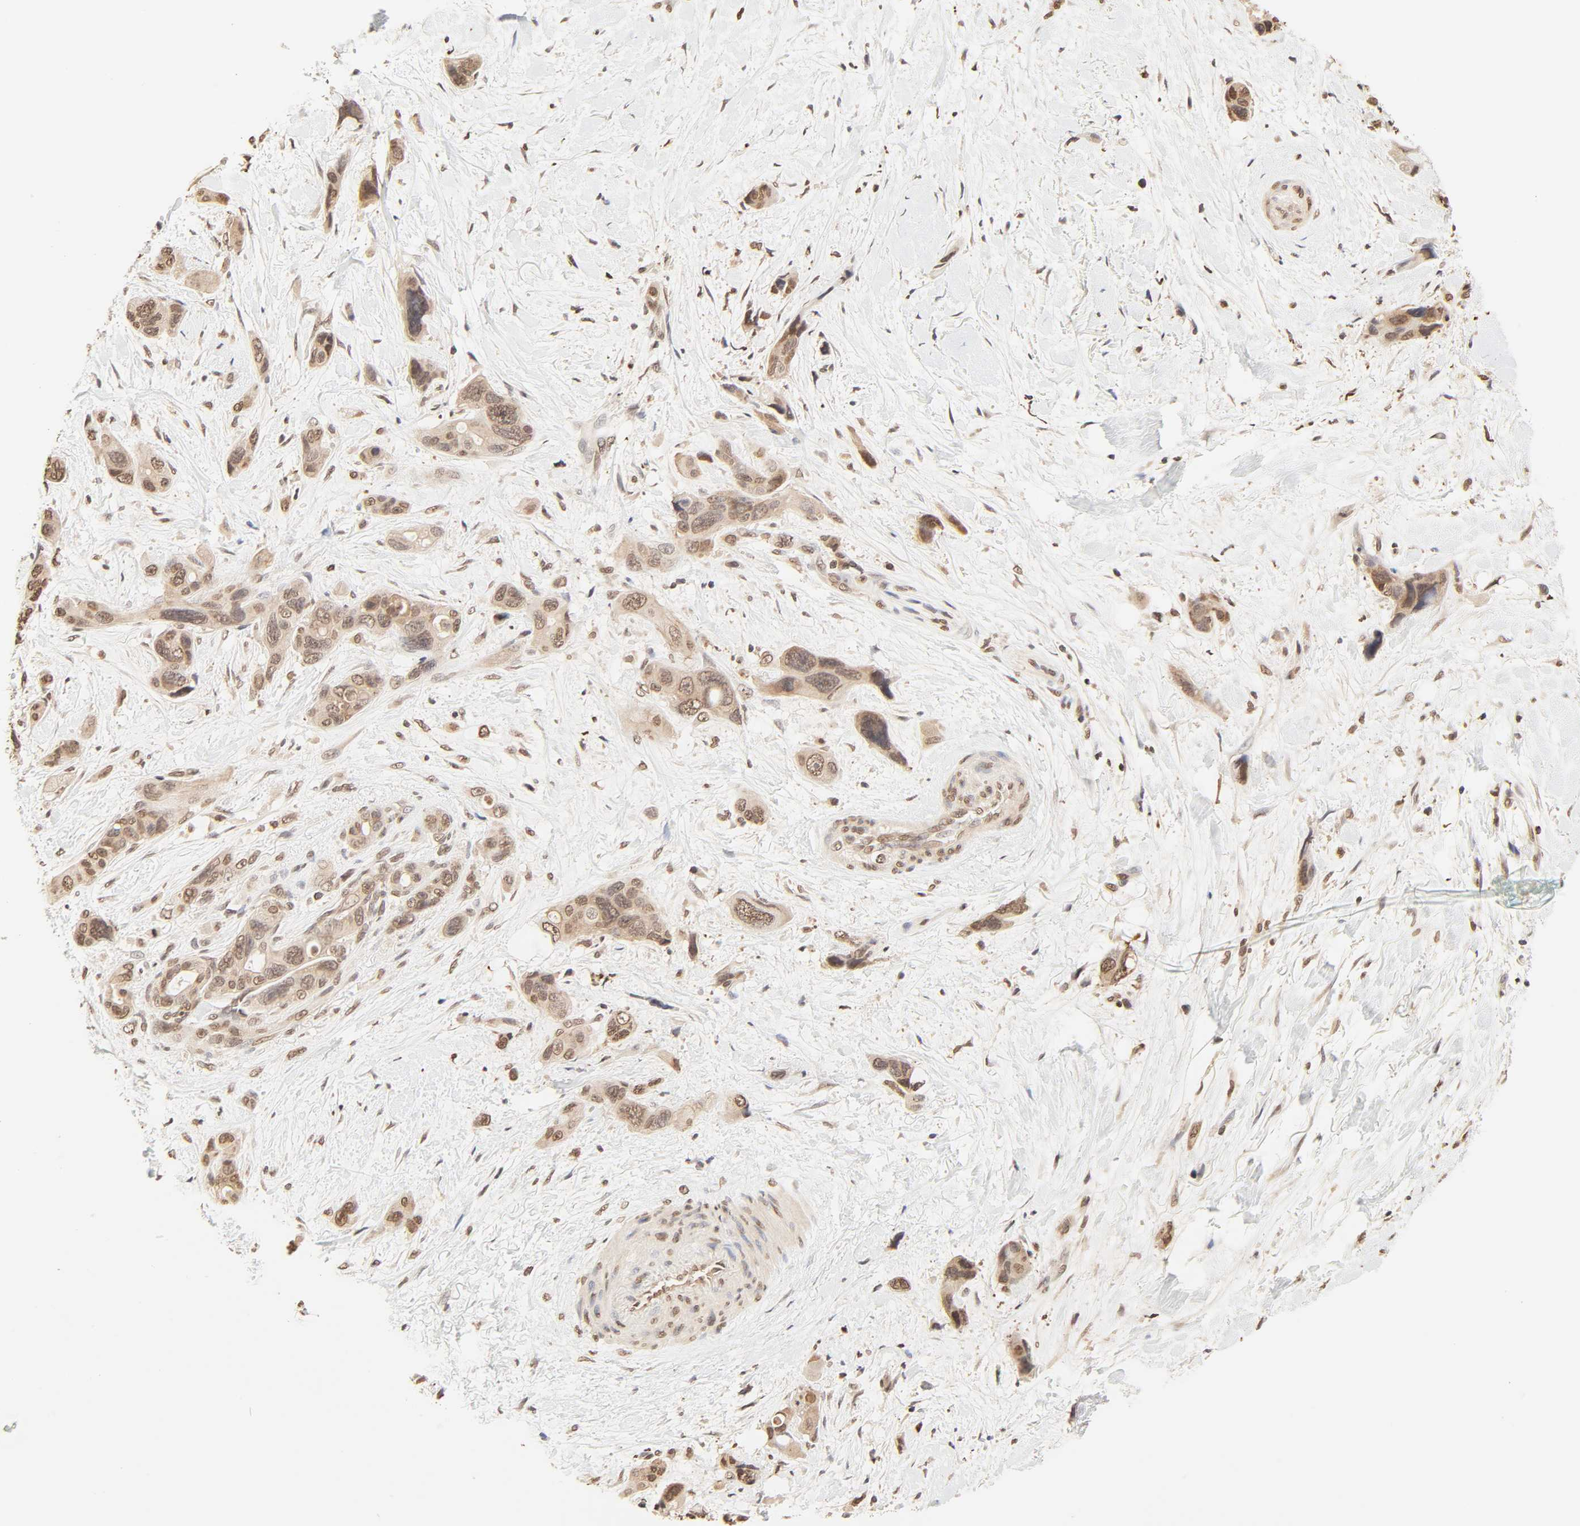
{"staining": {"intensity": "moderate", "quantity": ">75%", "location": "cytoplasmic/membranous,nuclear"}, "tissue": "pancreatic cancer", "cell_type": "Tumor cells", "image_type": "cancer", "snomed": [{"axis": "morphology", "description": "Adenocarcinoma, NOS"}, {"axis": "topography", "description": "Pancreas"}], "caption": "Immunohistochemistry (IHC) photomicrograph of neoplastic tissue: human pancreatic adenocarcinoma stained using immunohistochemistry exhibits medium levels of moderate protein expression localized specifically in the cytoplasmic/membranous and nuclear of tumor cells, appearing as a cytoplasmic/membranous and nuclear brown color.", "gene": "TBL1X", "patient": {"sex": "male", "age": 46}}